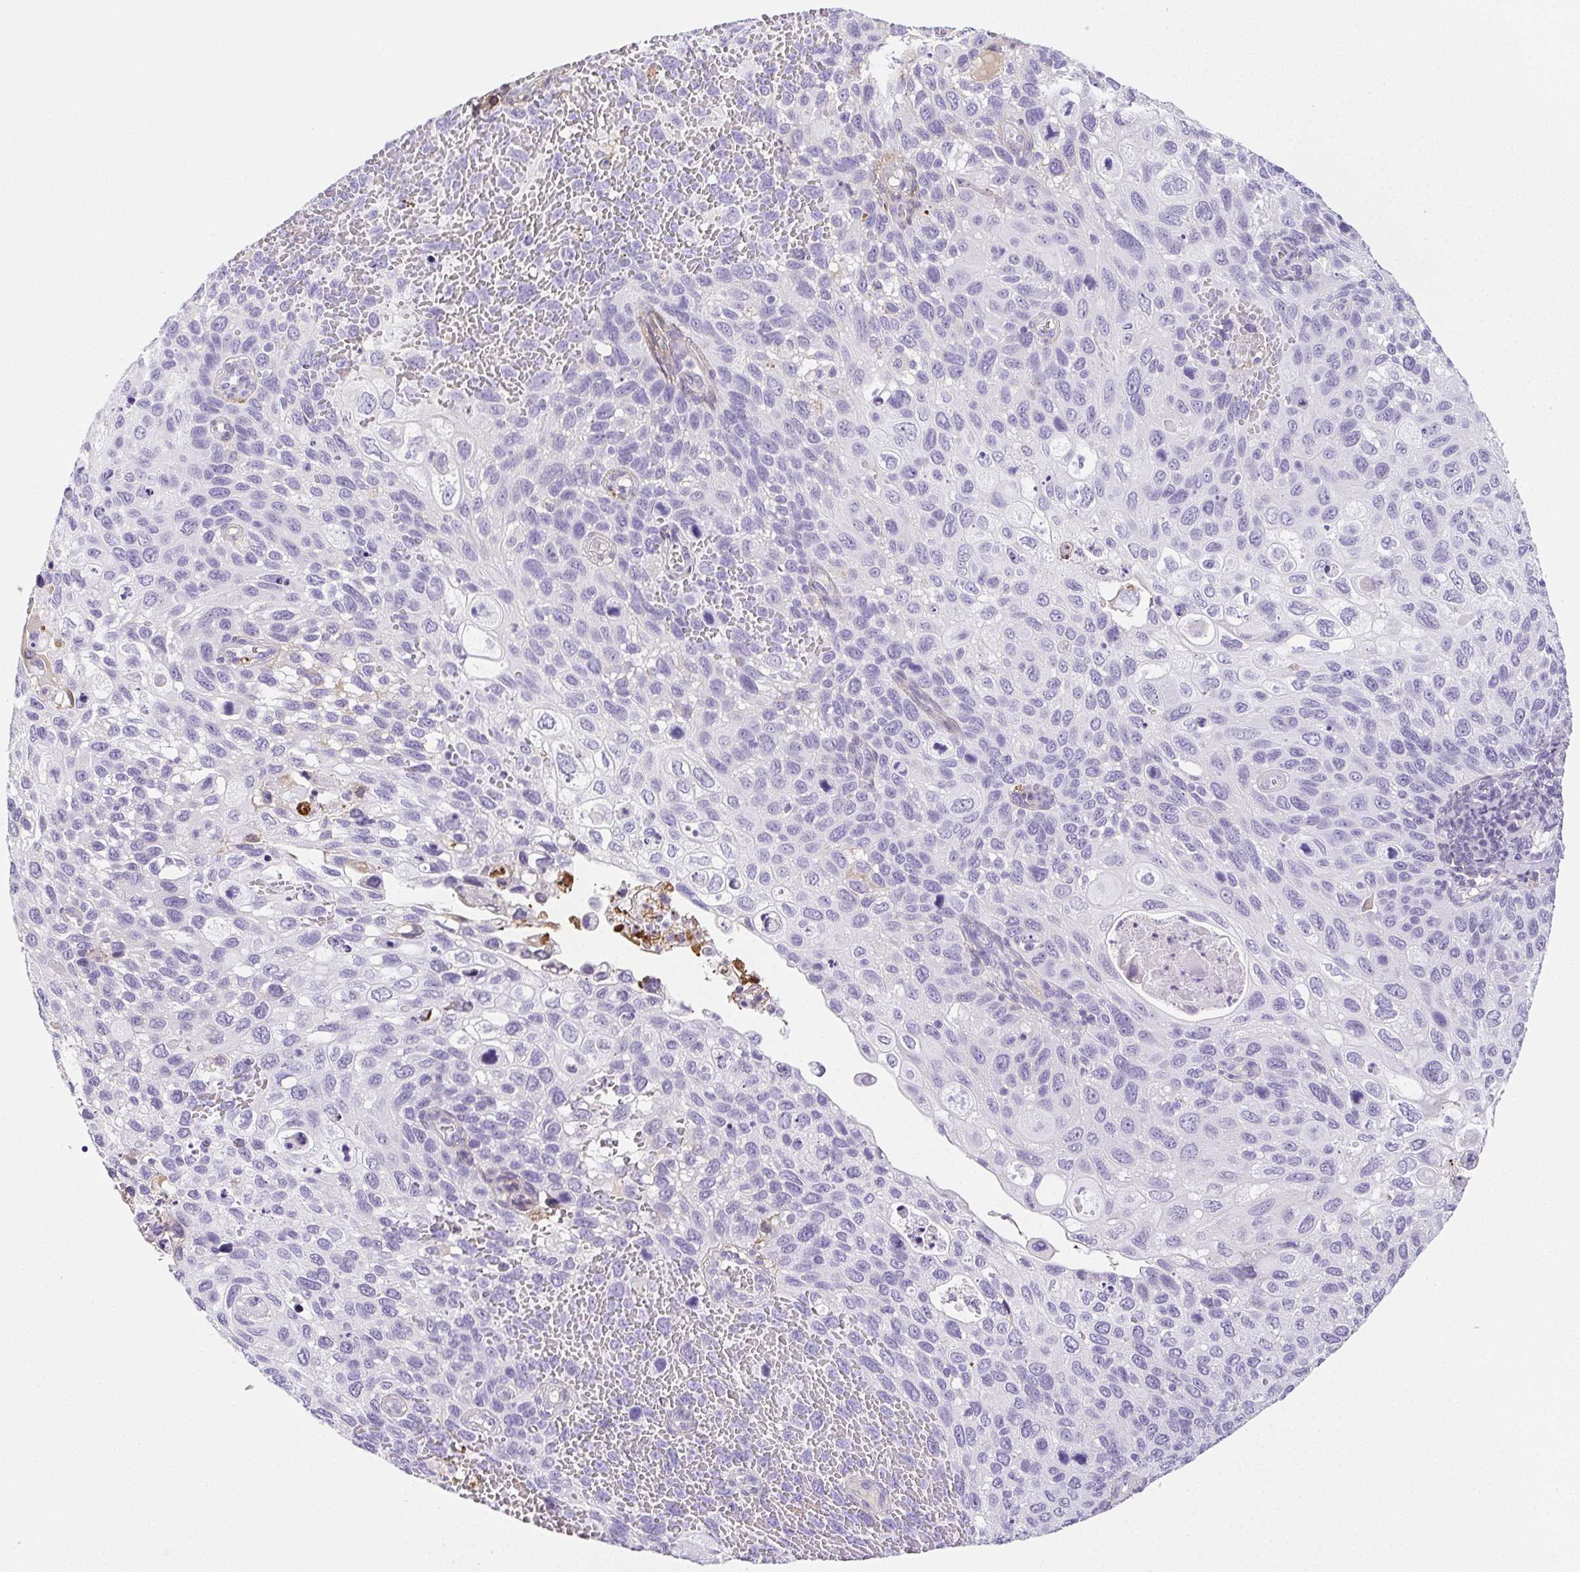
{"staining": {"intensity": "negative", "quantity": "none", "location": "none"}, "tissue": "cervical cancer", "cell_type": "Tumor cells", "image_type": "cancer", "snomed": [{"axis": "morphology", "description": "Squamous cell carcinoma, NOS"}, {"axis": "topography", "description": "Cervix"}], "caption": "This is an IHC histopathology image of squamous cell carcinoma (cervical). There is no positivity in tumor cells.", "gene": "VTN", "patient": {"sex": "female", "age": 70}}